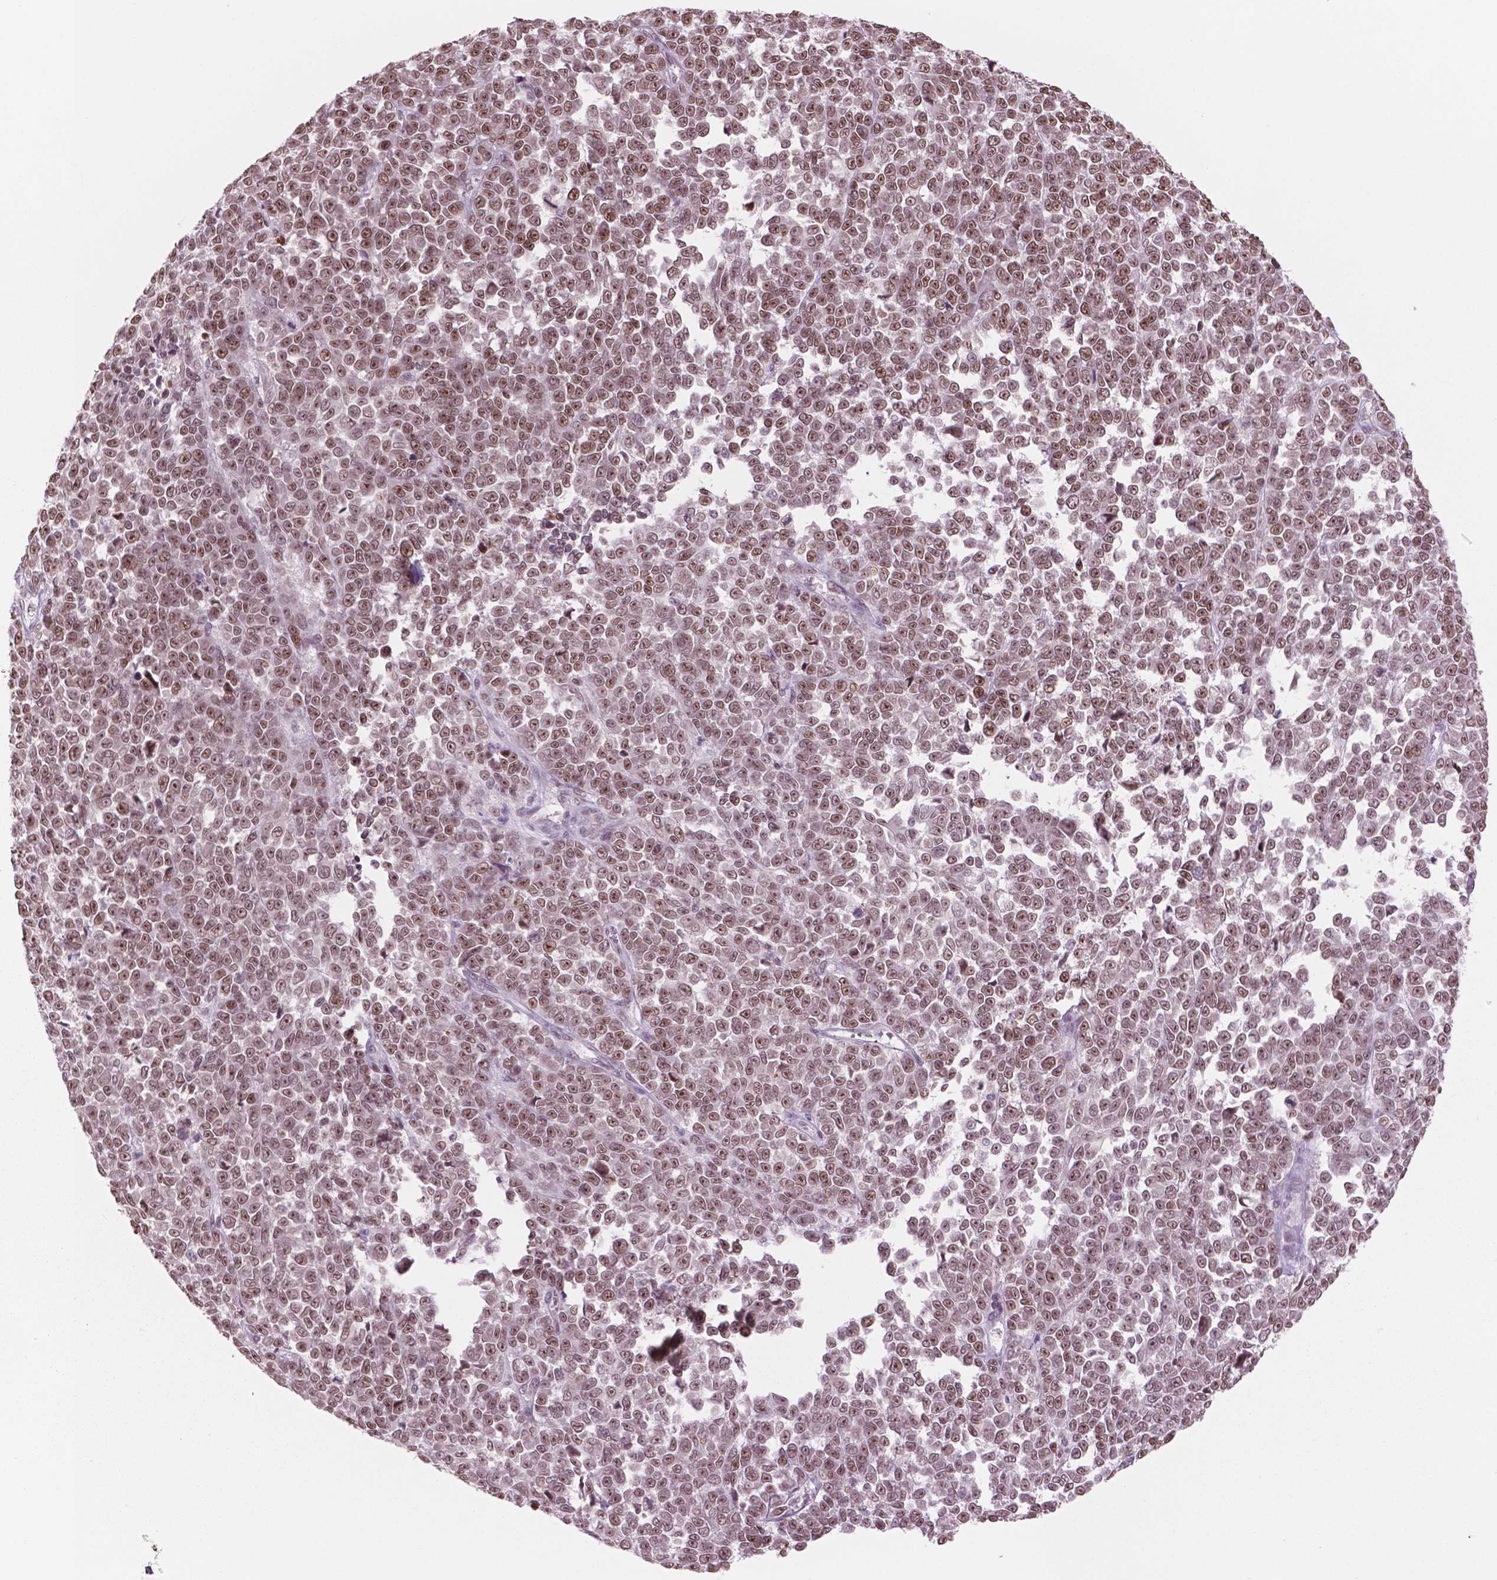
{"staining": {"intensity": "moderate", "quantity": ">75%", "location": "nuclear"}, "tissue": "melanoma", "cell_type": "Tumor cells", "image_type": "cancer", "snomed": [{"axis": "morphology", "description": "Malignant melanoma, NOS"}, {"axis": "topography", "description": "Skin"}], "caption": "Immunohistochemical staining of melanoma shows medium levels of moderate nuclear protein expression in approximately >75% of tumor cells.", "gene": "POLR2E", "patient": {"sex": "female", "age": 95}}